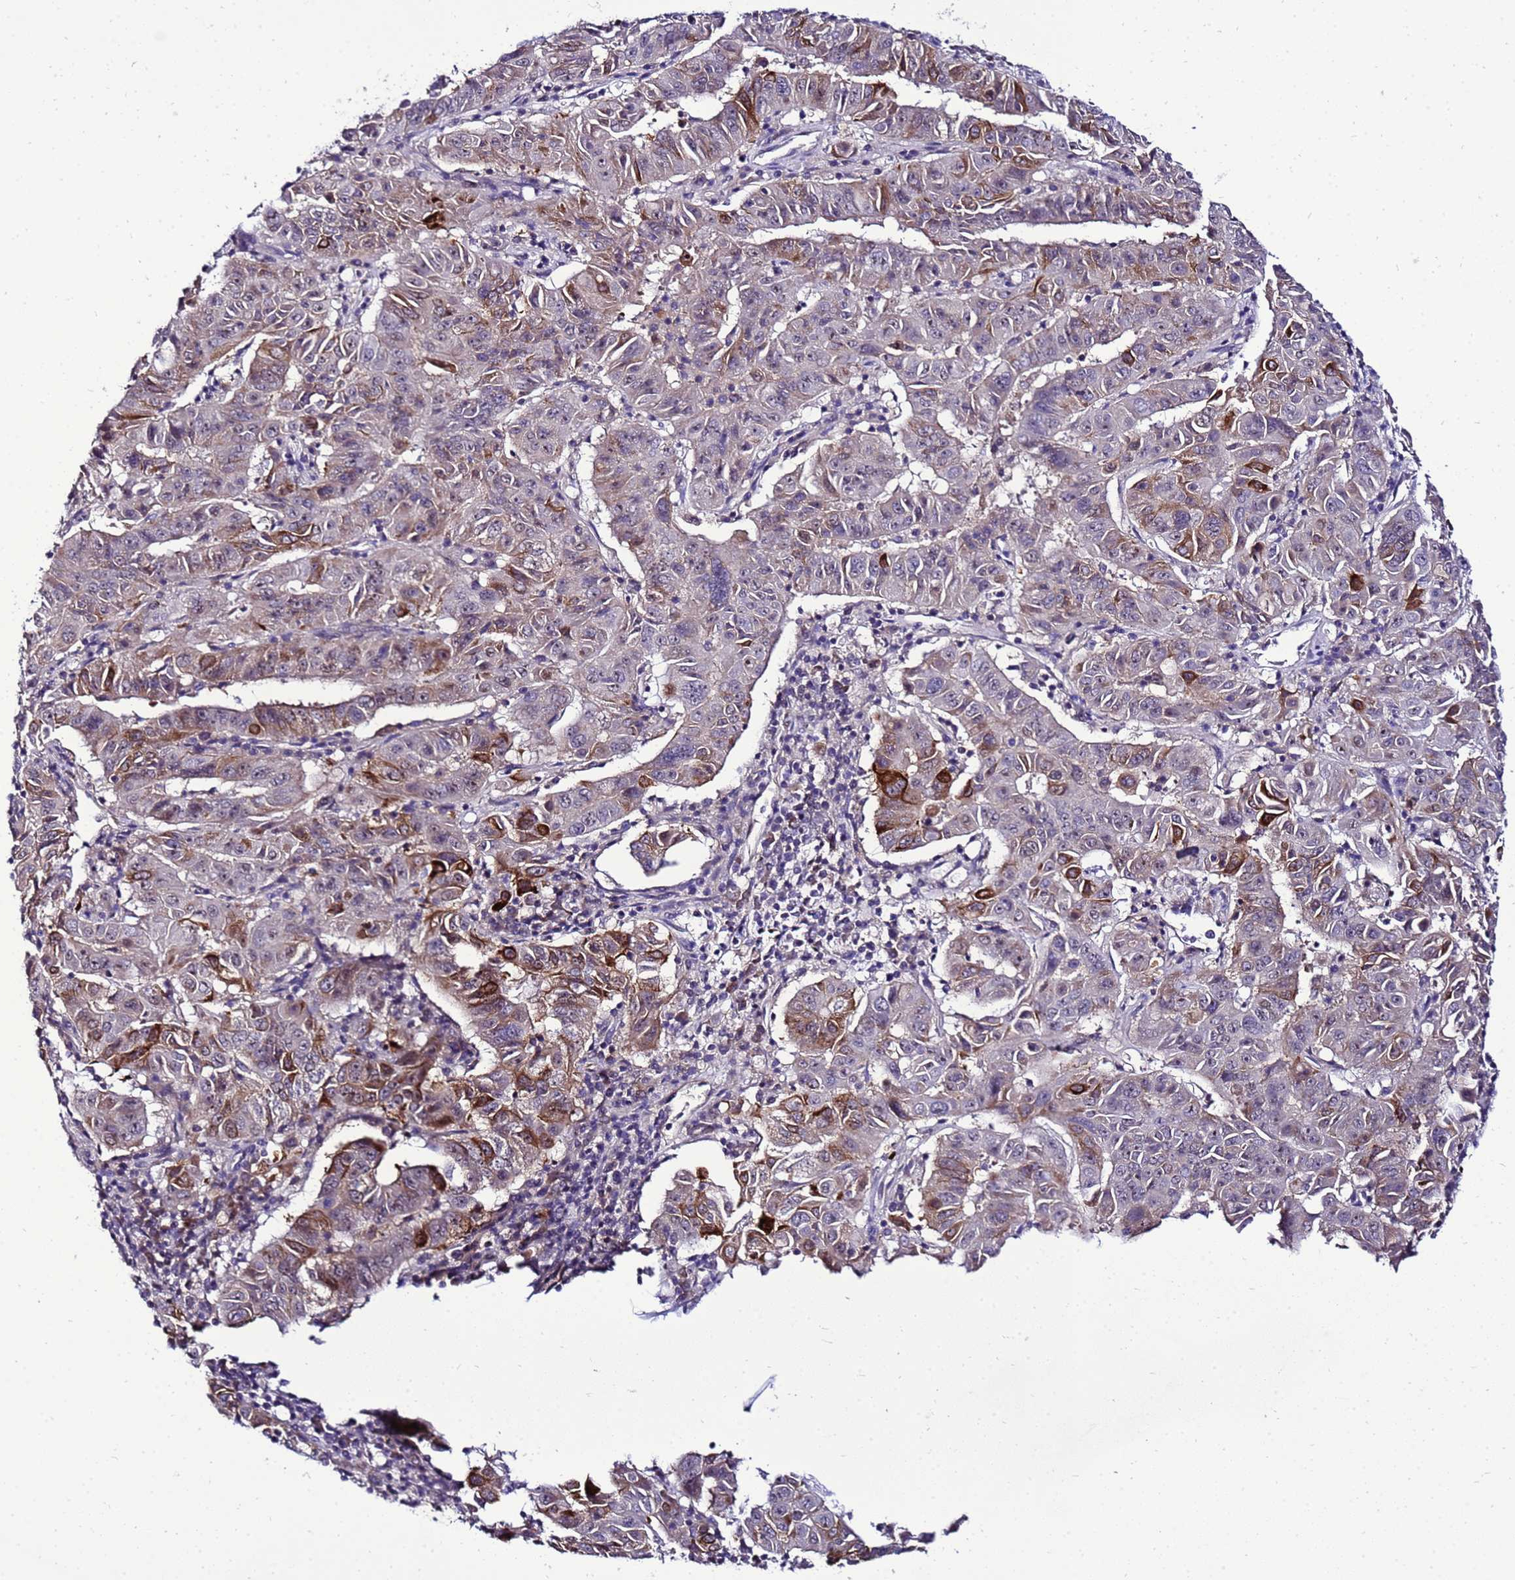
{"staining": {"intensity": "strong", "quantity": "<25%", "location": "cytoplasmic/membranous"}, "tissue": "pancreatic cancer", "cell_type": "Tumor cells", "image_type": "cancer", "snomed": [{"axis": "morphology", "description": "Adenocarcinoma, NOS"}, {"axis": "topography", "description": "Pancreas"}], "caption": "Adenocarcinoma (pancreatic) stained with a brown dye displays strong cytoplasmic/membranous positive expression in about <25% of tumor cells.", "gene": "C19orf47", "patient": {"sex": "male", "age": 63}}